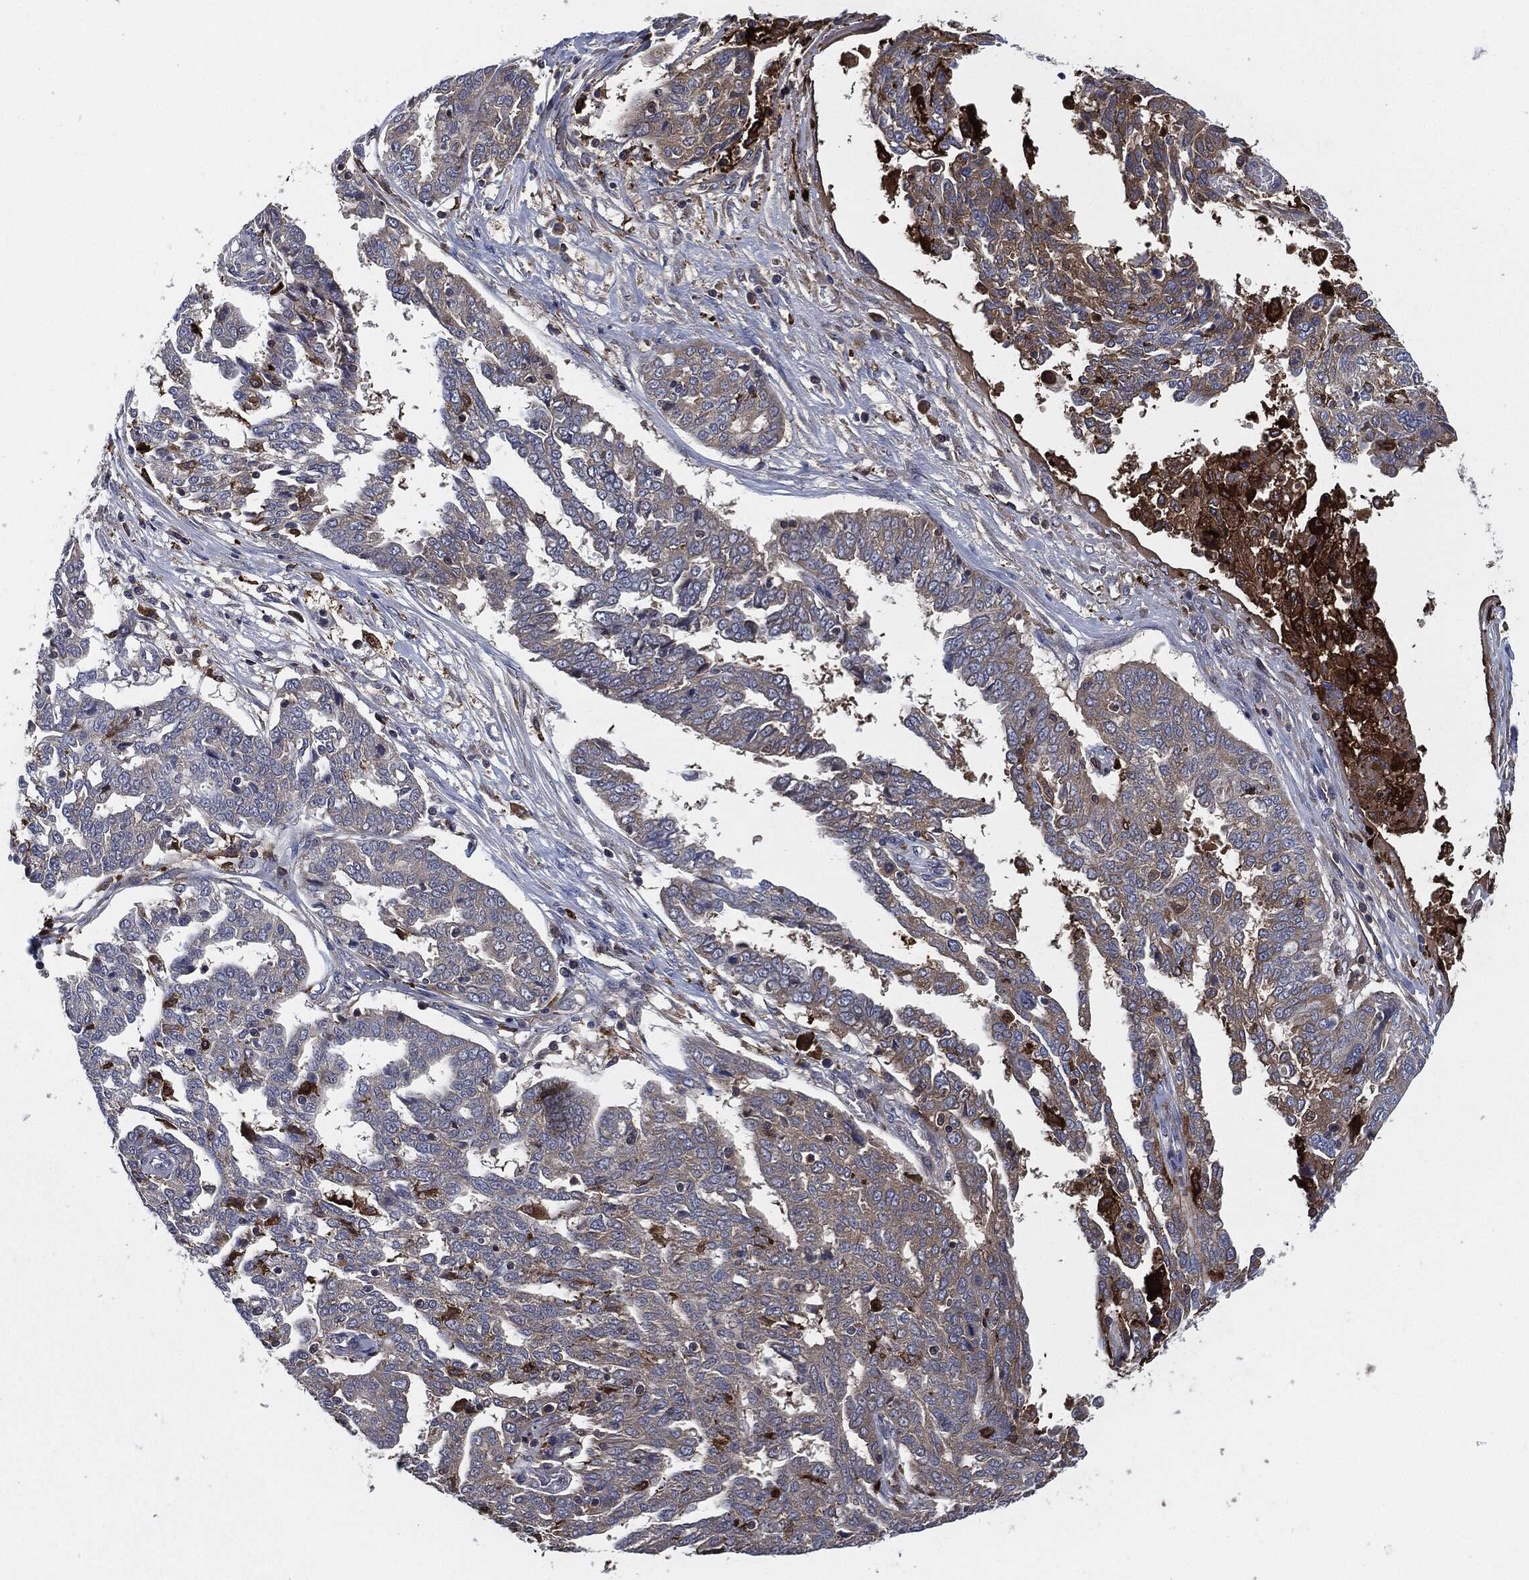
{"staining": {"intensity": "moderate", "quantity": "25%-75%", "location": "cytoplasmic/membranous"}, "tissue": "ovarian cancer", "cell_type": "Tumor cells", "image_type": "cancer", "snomed": [{"axis": "morphology", "description": "Cystadenocarcinoma, serous, NOS"}, {"axis": "topography", "description": "Ovary"}], "caption": "There is medium levels of moderate cytoplasmic/membranous expression in tumor cells of ovarian serous cystadenocarcinoma, as demonstrated by immunohistochemical staining (brown color).", "gene": "TMEM11", "patient": {"sex": "female", "age": 67}}